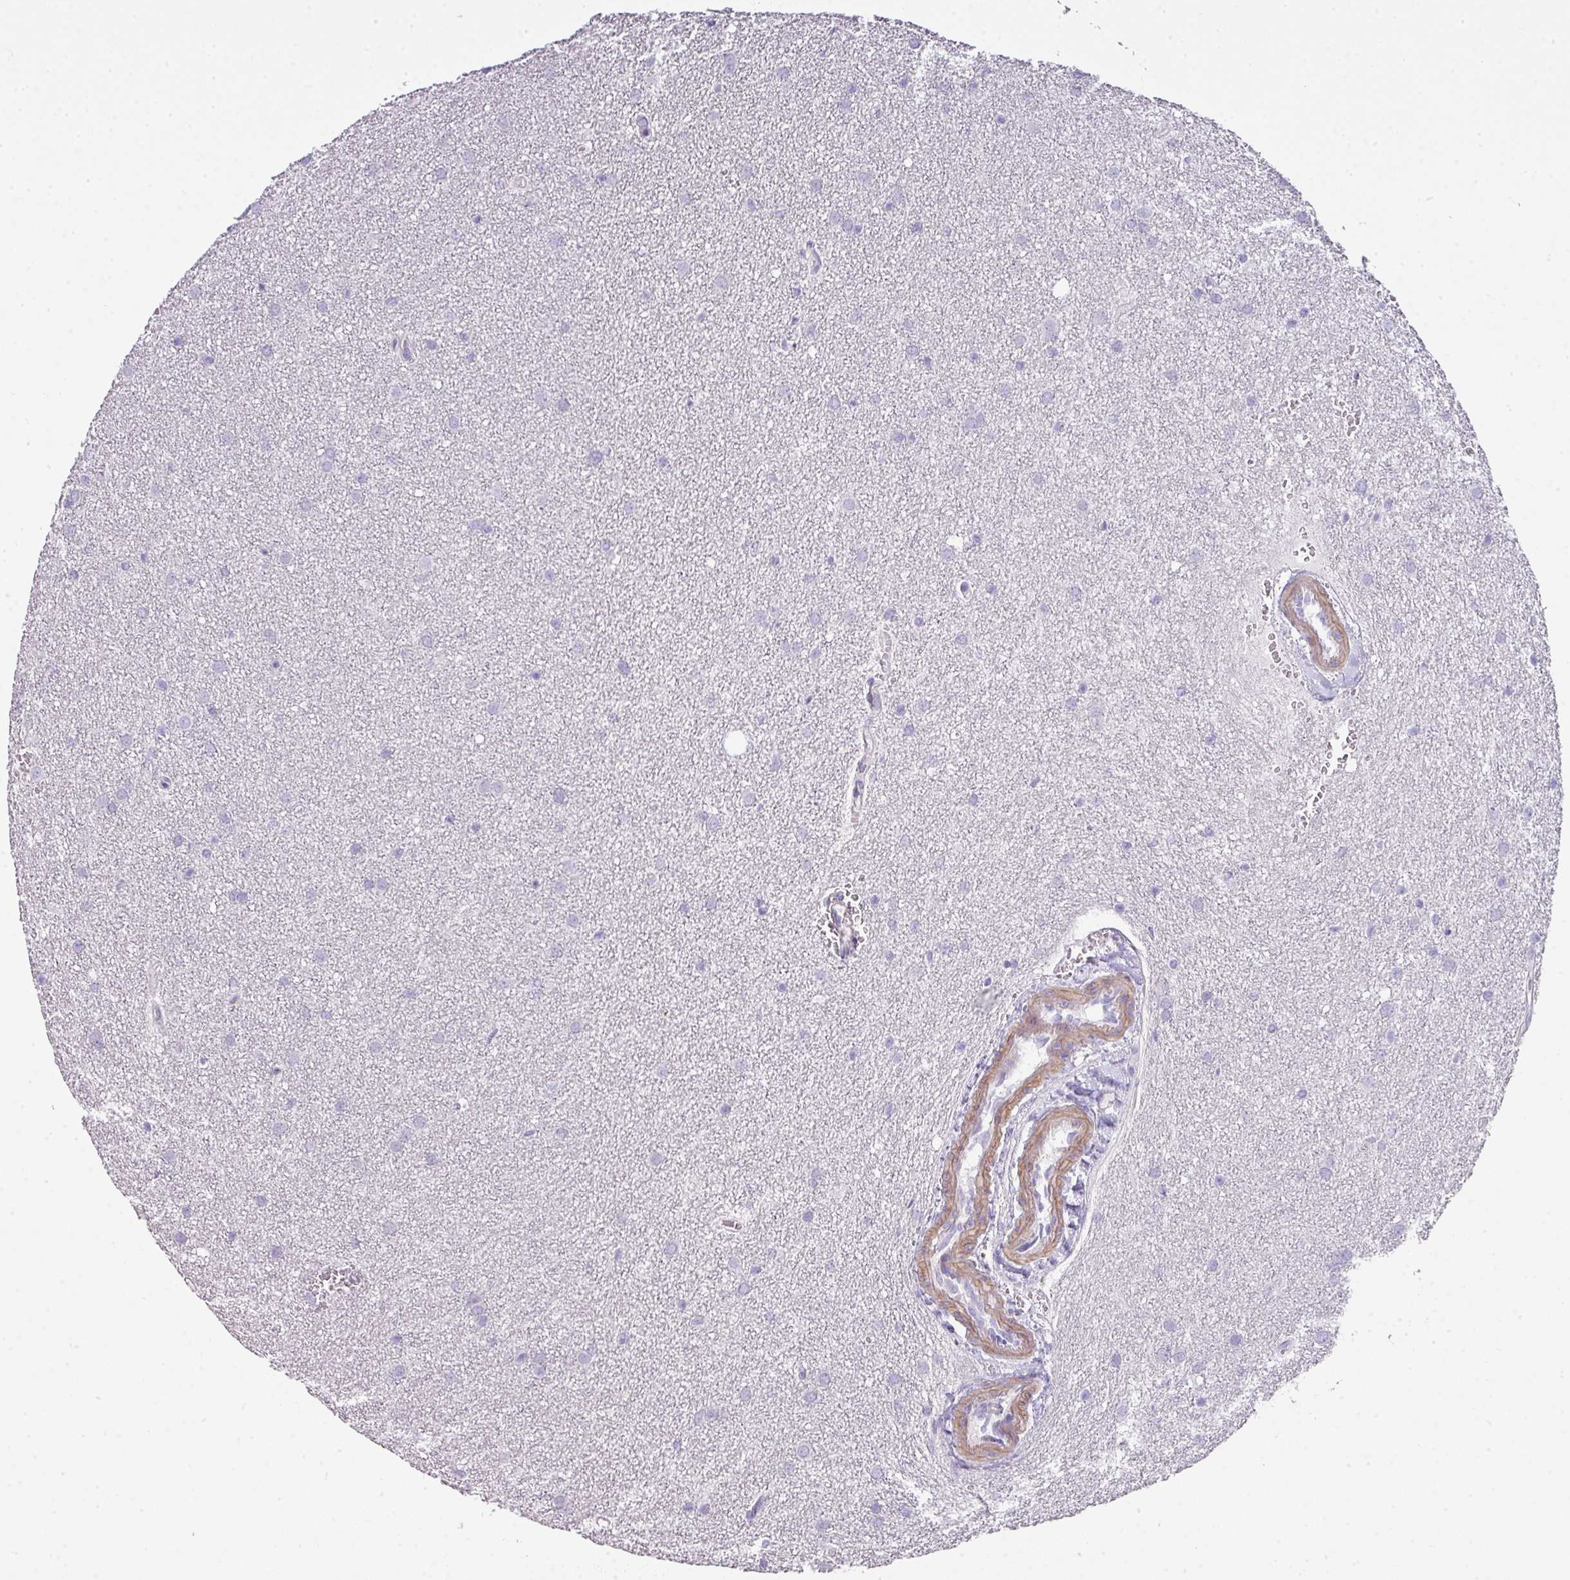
{"staining": {"intensity": "negative", "quantity": "none", "location": "none"}, "tissue": "glioma", "cell_type": "Tumor cells", "image_type": "cancer", "snomed": [{"axis": "morphology", "description": "Glioma, malignant, Low grade"}, {"axis": "topography", "description": "Cerebellum"}], "caption": "High power microscopy histopathology image of an immunohistochemistry (IHC) photomicrograph of glioma, revealing no significant expression in tumor cells.", "gene": "GLI4", "patient": {"sex": "female", "age": 5}}